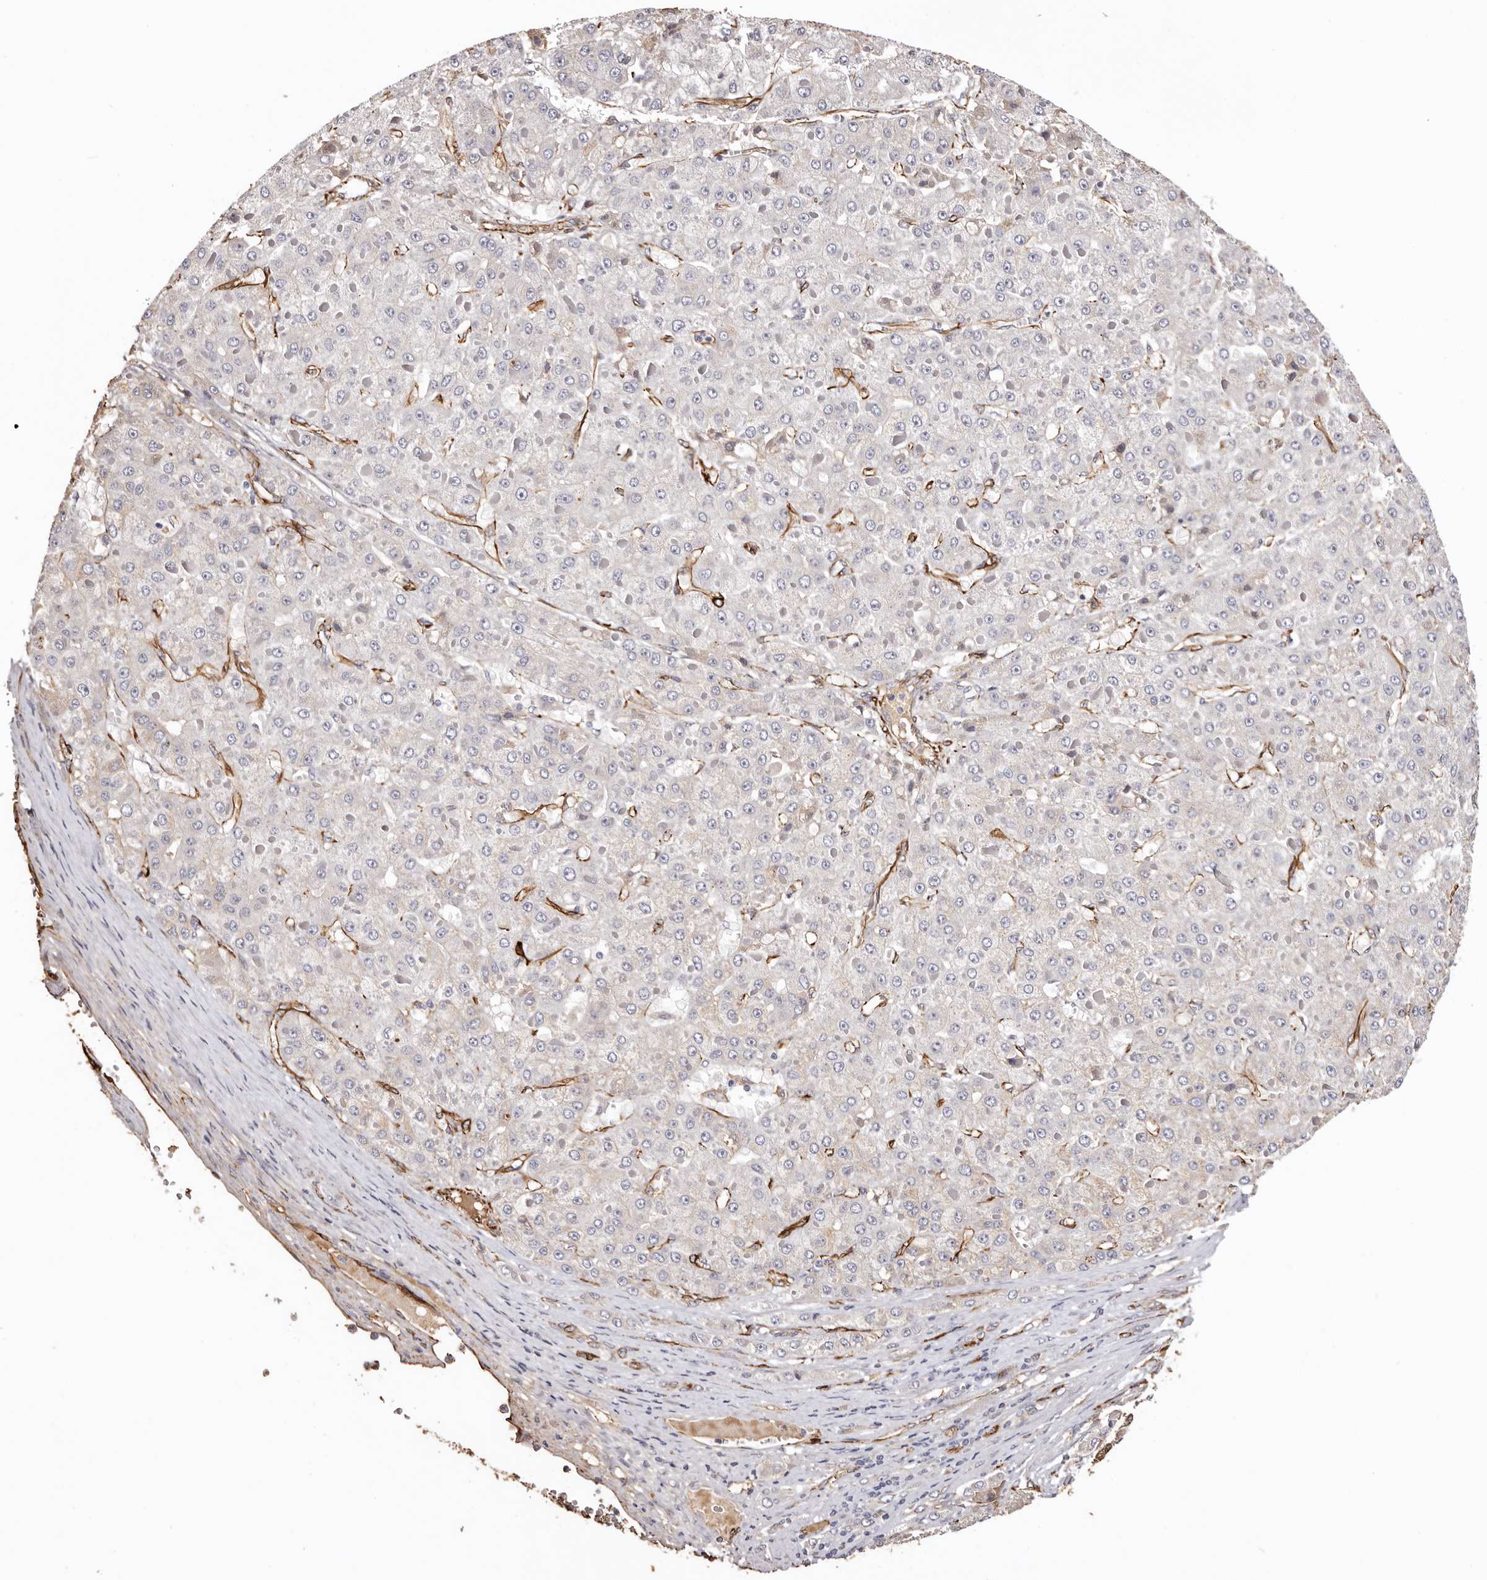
{"staining": {"intensity": "negative", "quantity": "none", "location": "none"}, "tissue": "liver cancer", "cell_type": "Tumor cells", "image_type": "cancer", "snomed": [{"axis": "morphology", "description": "Carcinoma, Hepatocellular, NOS"}, {"axis": "topography", "description": "Liver"}], "caption": "This image is of liver hepatocellular carcinoma stained with immunohistochemistry to label a protein in brown with the nuclei are counter-stained blue. There is no staining in tumor cells.", "gene": "ZNF557", "patient": {"sex": "female", "age": 73}}